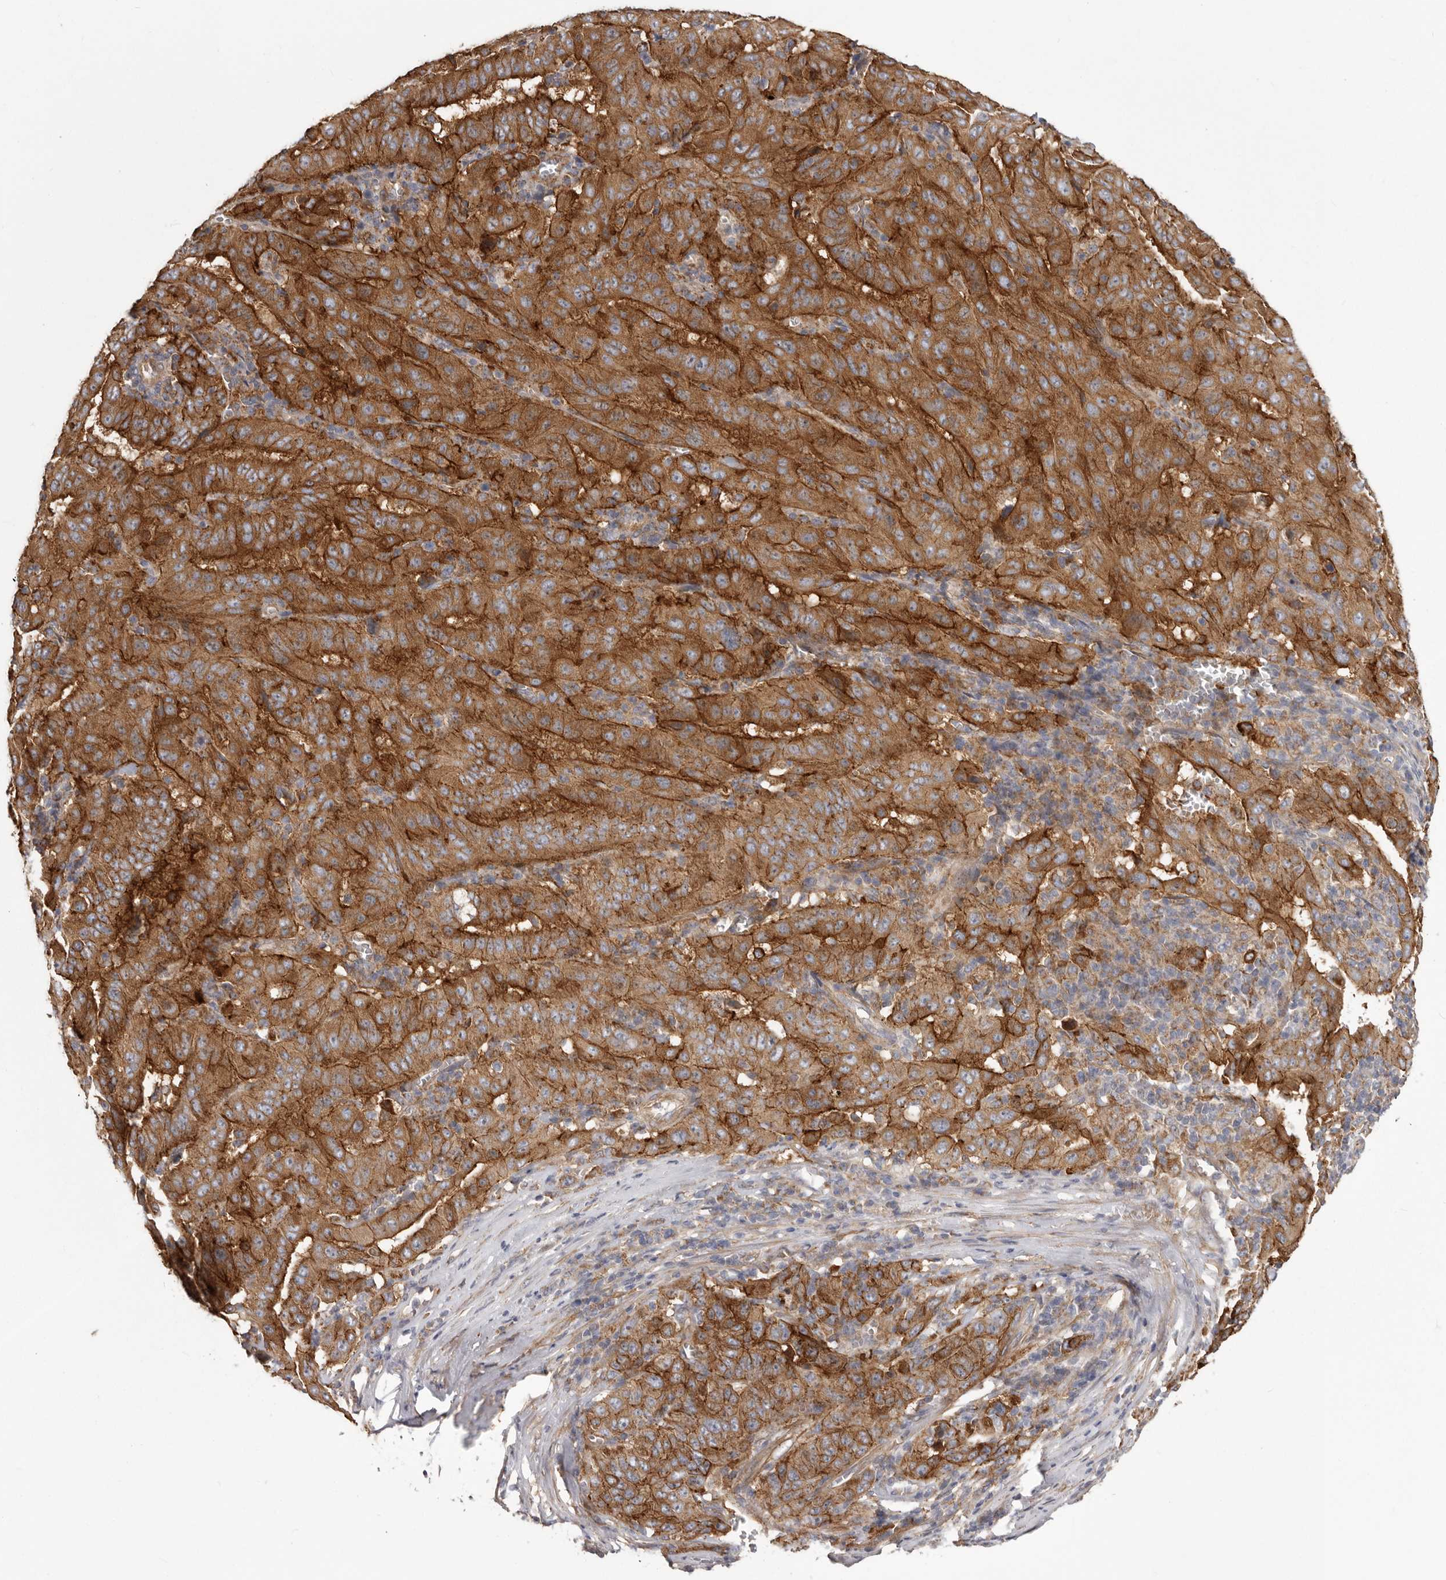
{"staining": {"intensity": "strong", "quantity": ">75%", "location": "cytoplasmic/membranous"}, "tissue": "pancreatic cancer", "cell_type": "Tumor cells", "image_type": "cancer", "snomed": [{"axis": "morphology", "description": "Adenocarcinoma, NOS"}, {"axis": "topography", "description": "Pancreas"}], "caption": "The immunohistochemical stain labels strong cytoplasmic/membranous expression in tumor cells of adenocarcinoma (pancreatic) tissue. The protein of interest is shown in brown color, while the nuclei are stained blue.", "gene": "ENAH", "patient": {"sex": "male", "age": 63}}